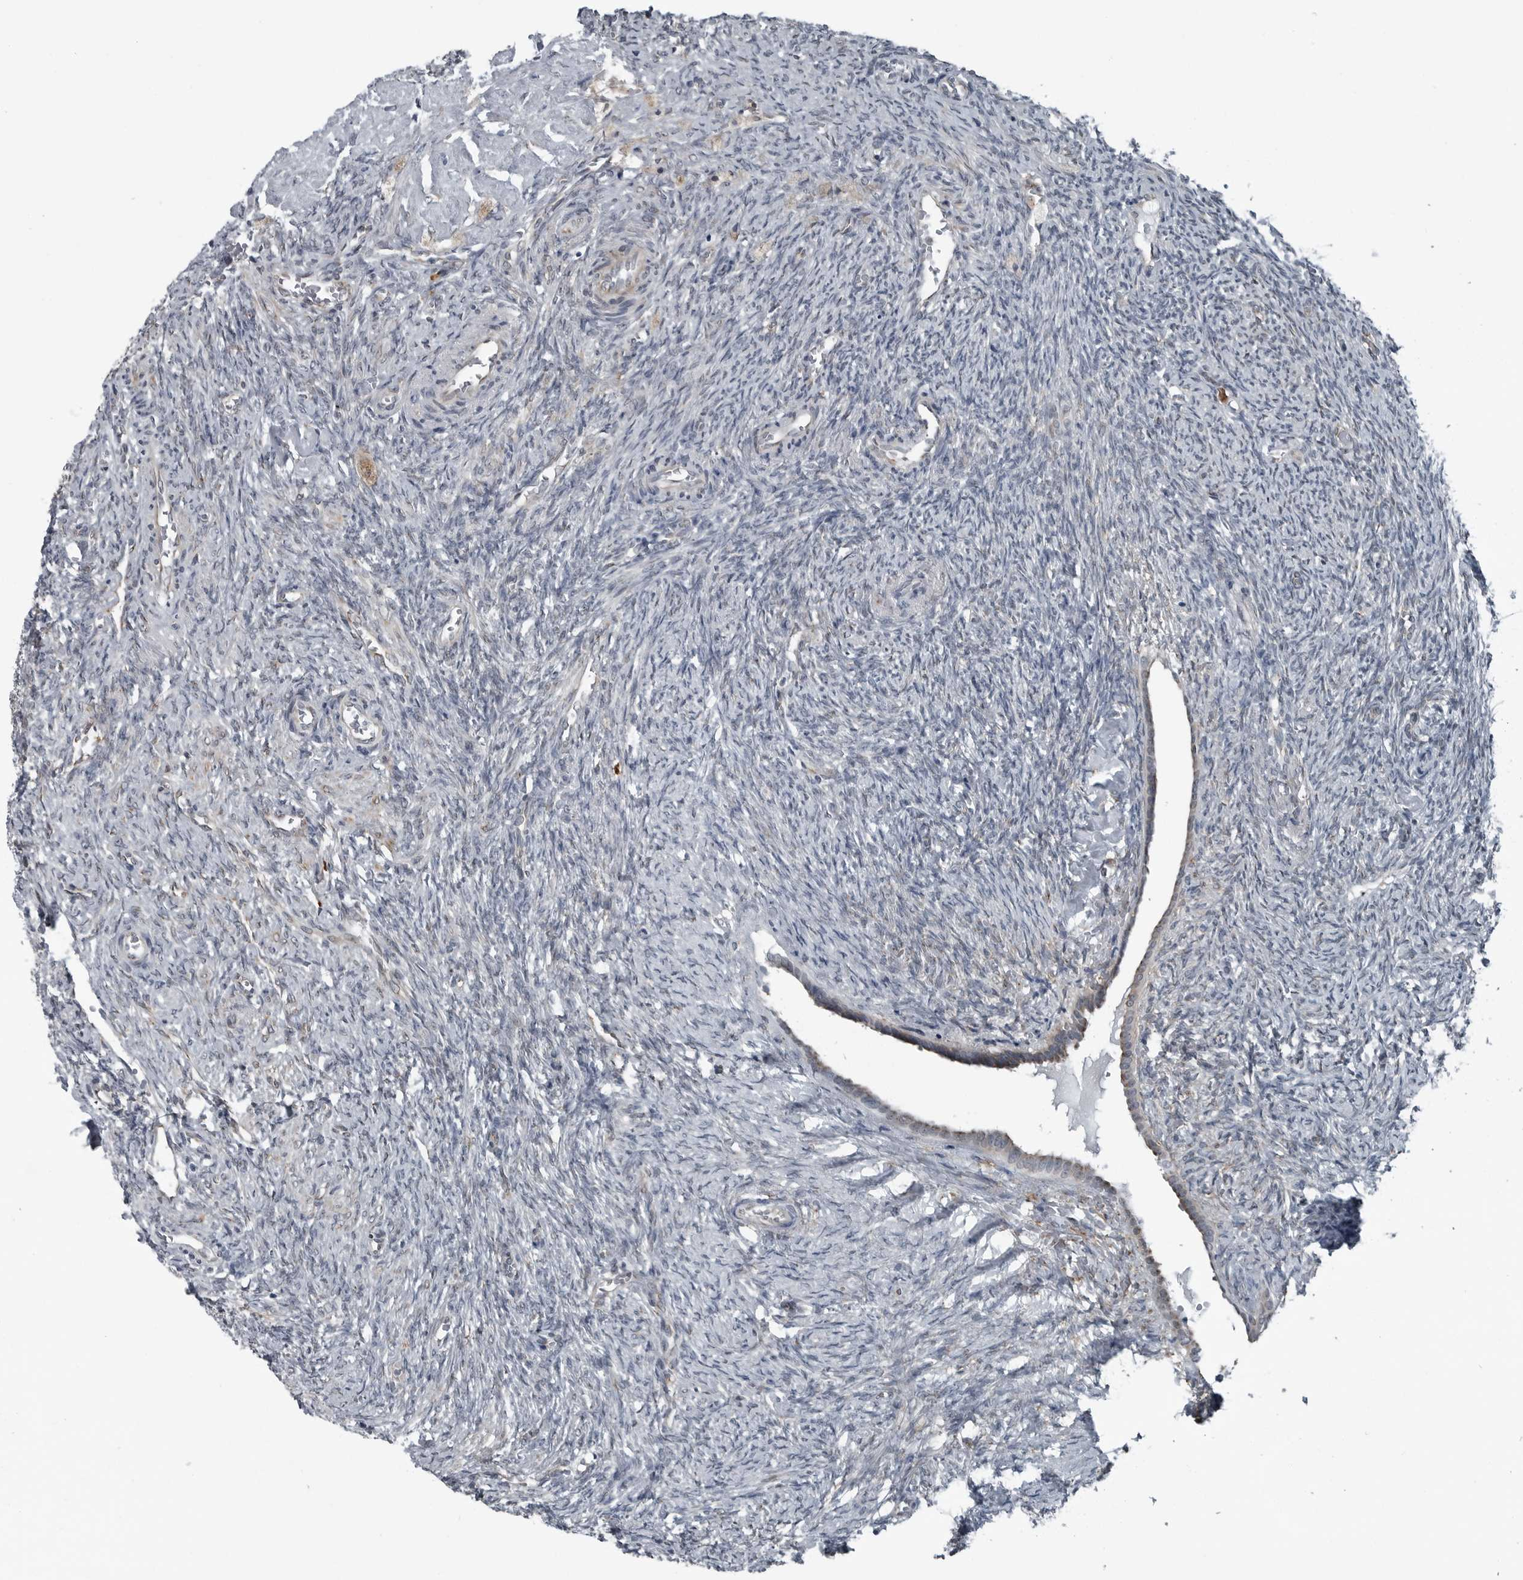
{"staining": {"intensity": "negative", "quantity": "none", "location": "none"}, "tissue": "ovary", "cell_type": "Follicle cells", "image_type": "normal", "snomed": [{"axis": "morphology", "description": "Normal tissue, NOS"}, {"axis": "topography", "description": "Ovary"}], "caption": "Immunohistochemistry of benign human ovary exhibits no expression in follicle cells. (DAB immunohistochemistry visualized using brightfield microscopy, high magnification).", "gene": "CEP85", "patient": {"sex": "female", "age": 41}}